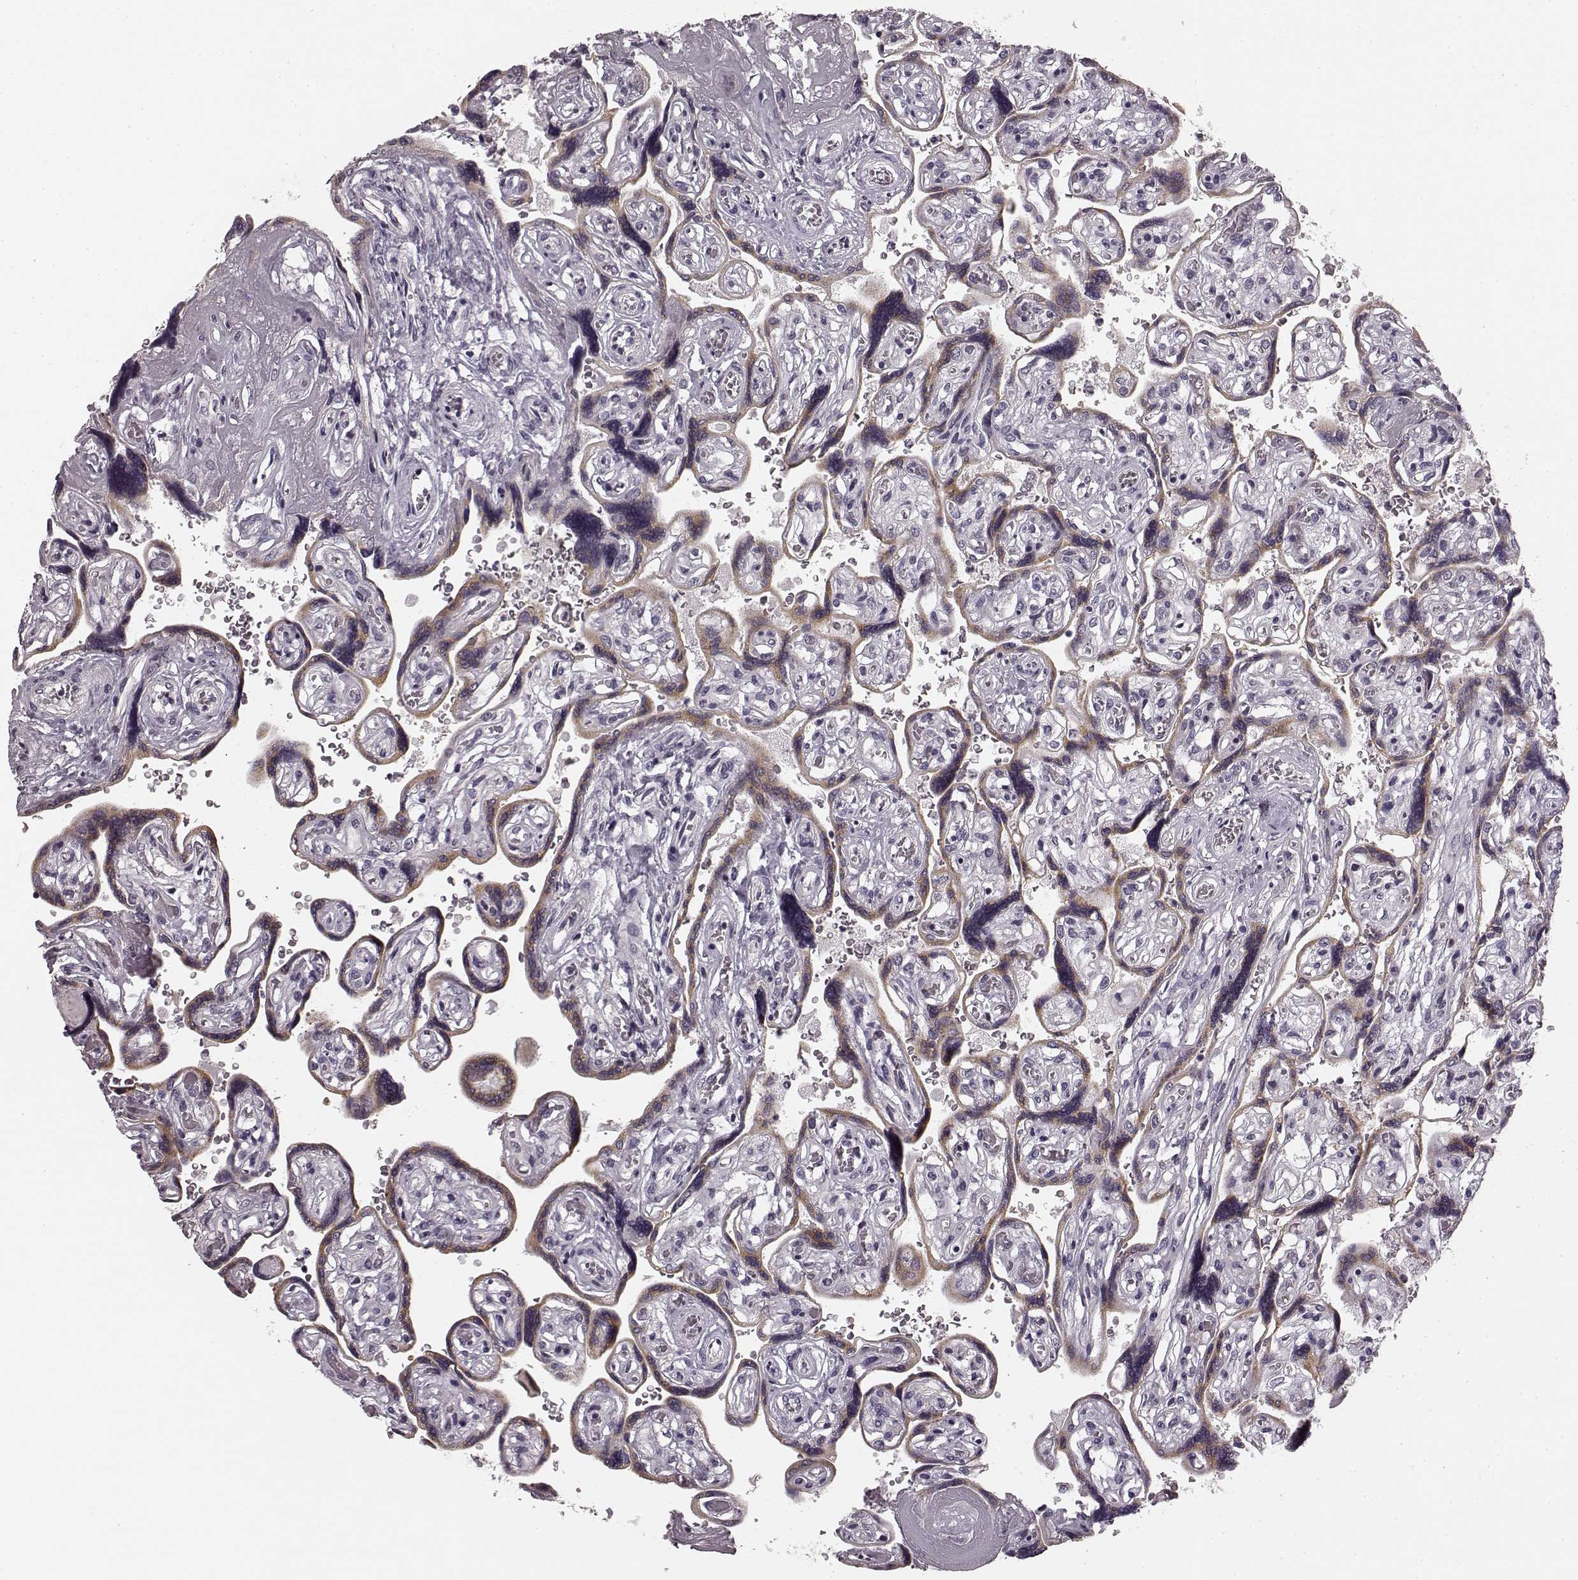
{"staining": {"intensity": "negative", "quantity": "none", "location": "none"}, "tissue": "placenta", "cell_type": "Decidual cells", "image_type": "normal", "snomed": [{"axis": "morphology", "description": "Normal tissue, NOS"}, {"axis": "topography", "description": "Placenta"}], "caption": "An immunohistochemistry histopathology image of benign placenta is shown. There is no staining in decidual cells of placenta.", "gene": "FAM234B", "patient": {"sex": "female", "age": 32}}